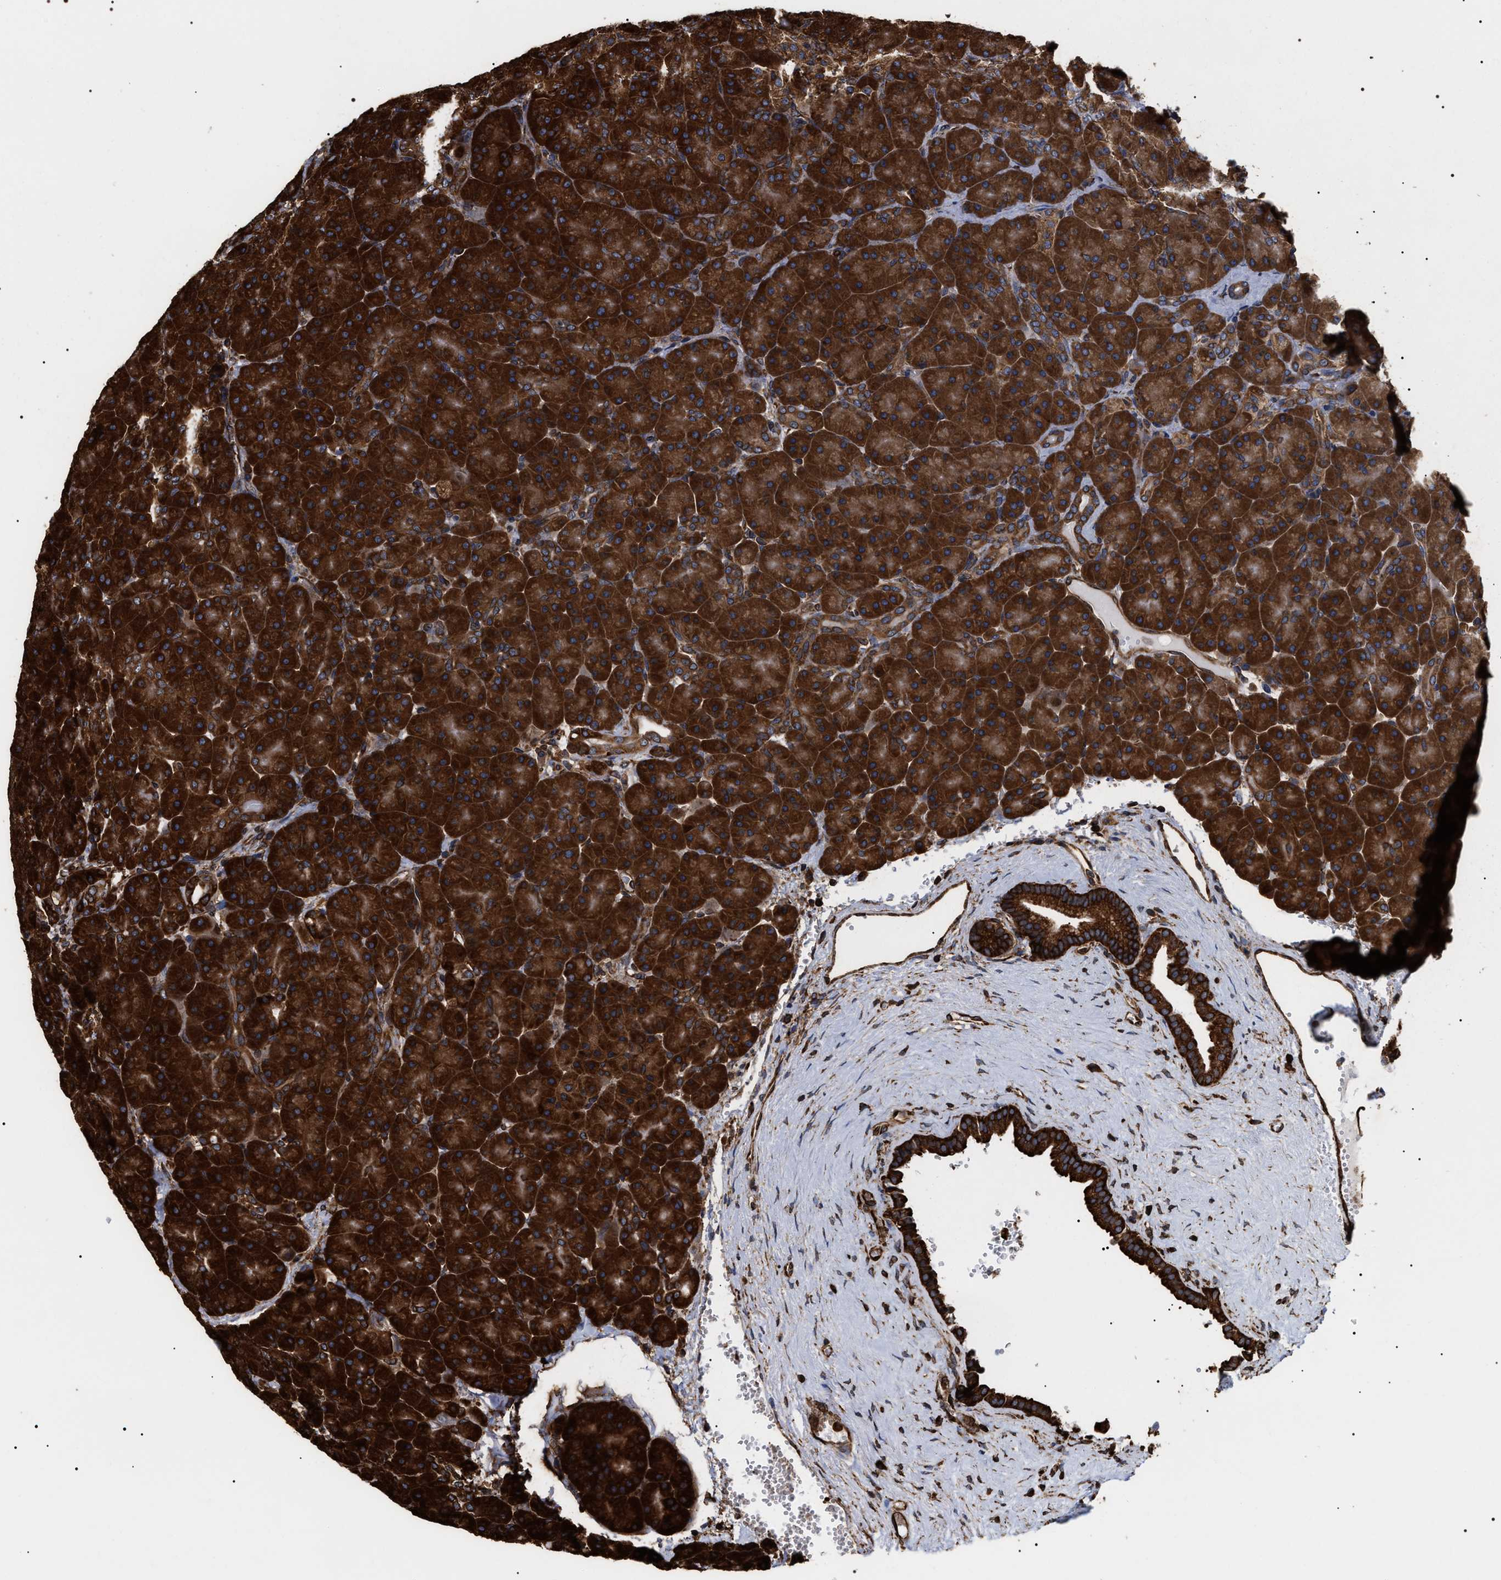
{"staining": {"intensity": "strong", "quantity": ">75%", "location": "cytoplasmic/membranous"}, "tissue": "pancreas", "cell_type": "Exocrine glandular cells", "image_type": "normal", "snomed": [{"axis": "morphology", "description": "Normal tissue, NOS"}, {"axis": "topography", "description": "Pancreas"}], "caption": "This is an image of immunohistochemistry staining of benign pancreas, which shows strong staining in the cytoplasmic/membranous of exocrine glandular cells.", "gene": "SERBP1", "patient": {"sex": "male", "age": 66}}